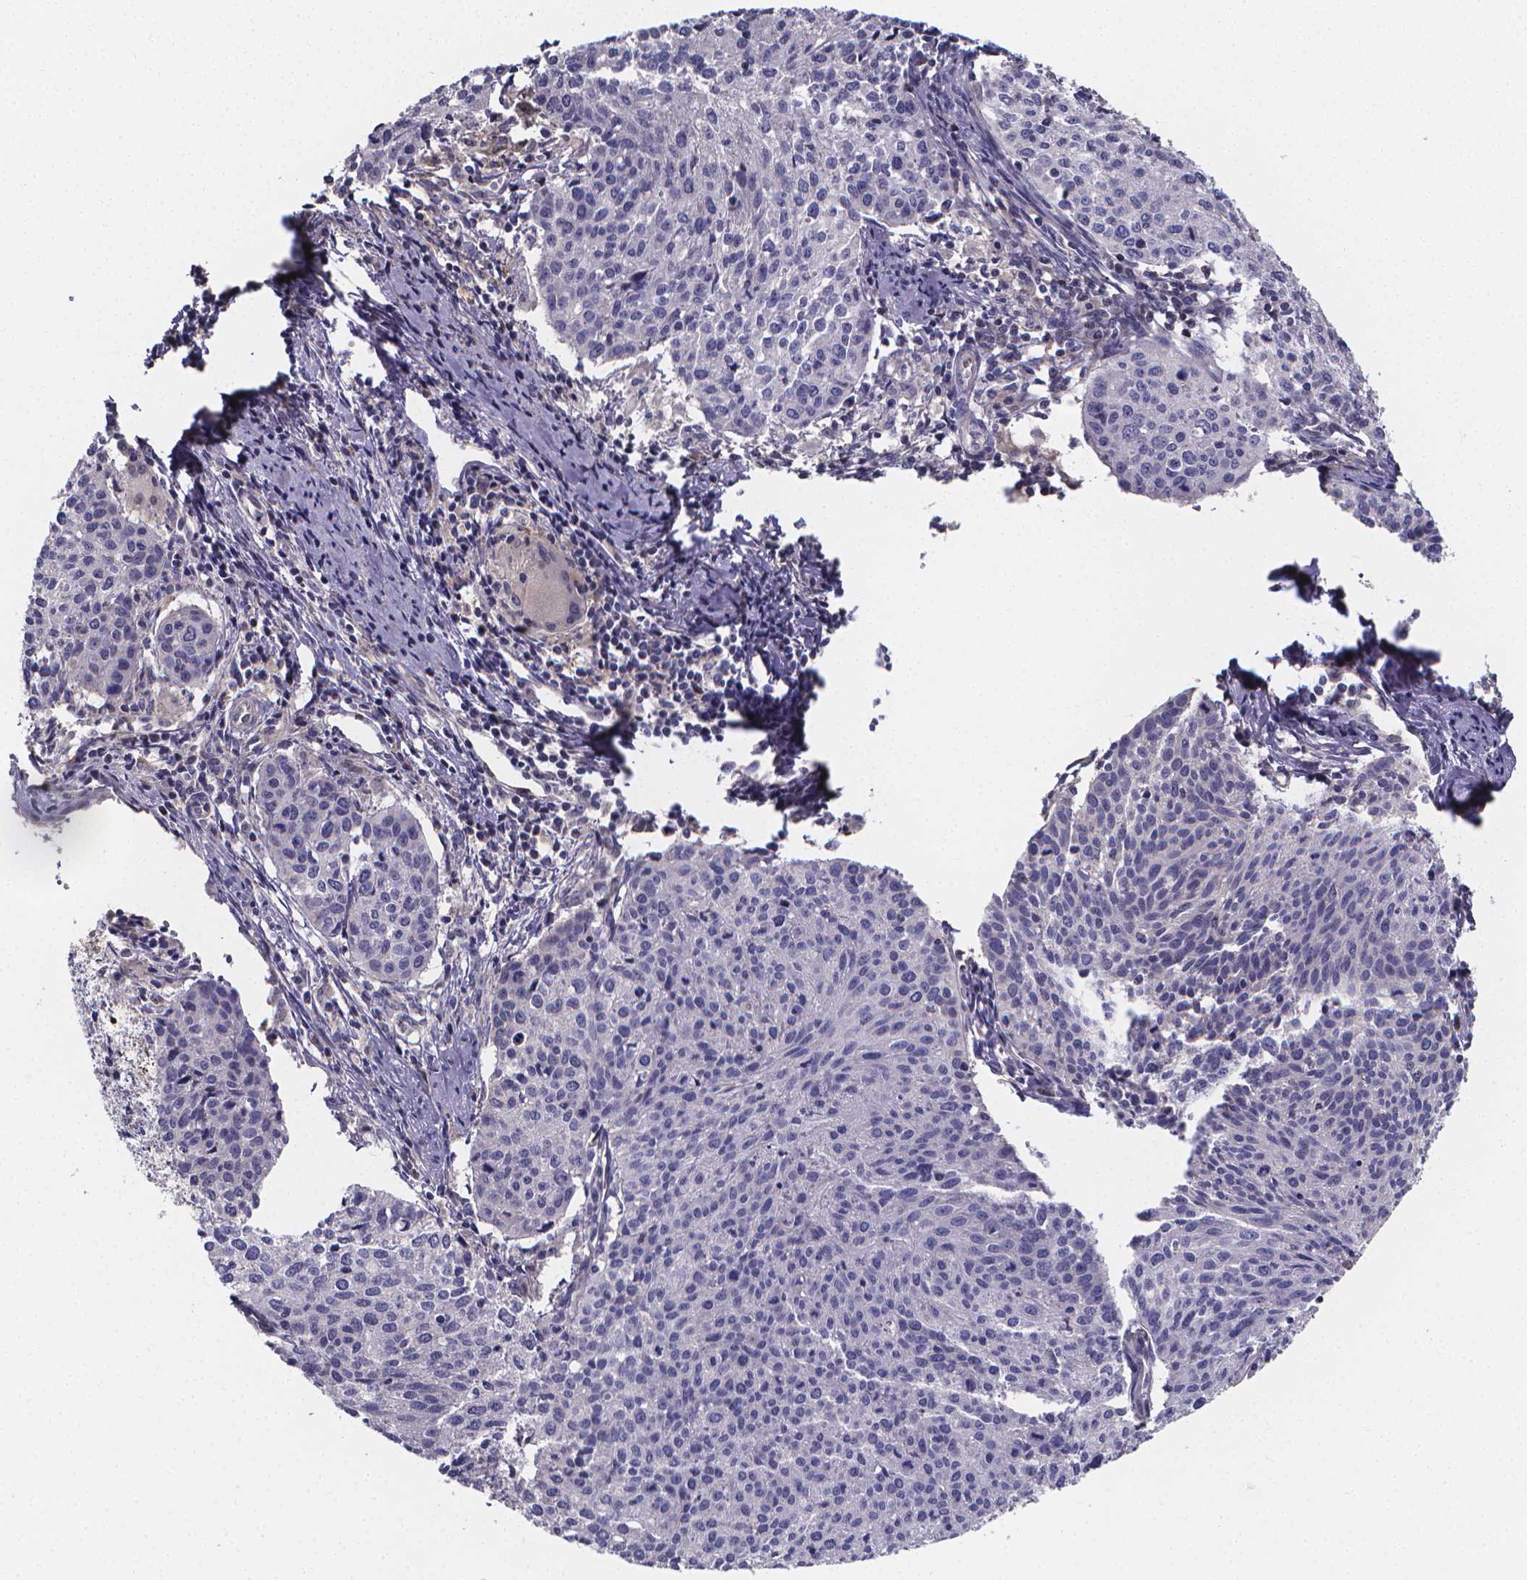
{"staining": {"intensity": "negative", "quantity": "none", "location": "none"}, "tissue": "cervical cancer", "cell_type": "Tumor cells", "image_type": "cancer", "snomed": [{"axis": "morphology", "description": "Squamous cell carcinoma, NOS"}, {"axis": "topography", "description": "Cervix"}], "caption": "This image is of squamous cell carcinoma (cervical) stained with immunohistochemistry (IHC) to label a protein in brown with the nuclei are counter-stained blue. There is no expression in tumor cells. (Stains: DAB (3,3'-diaminobenzidine) immunohistochemistry with hematoxylin counter stain, Microscopy: brightfield microscopy at high magnification).", "gene": "PAH", "patient": {"sex": "female", "age": 38}}